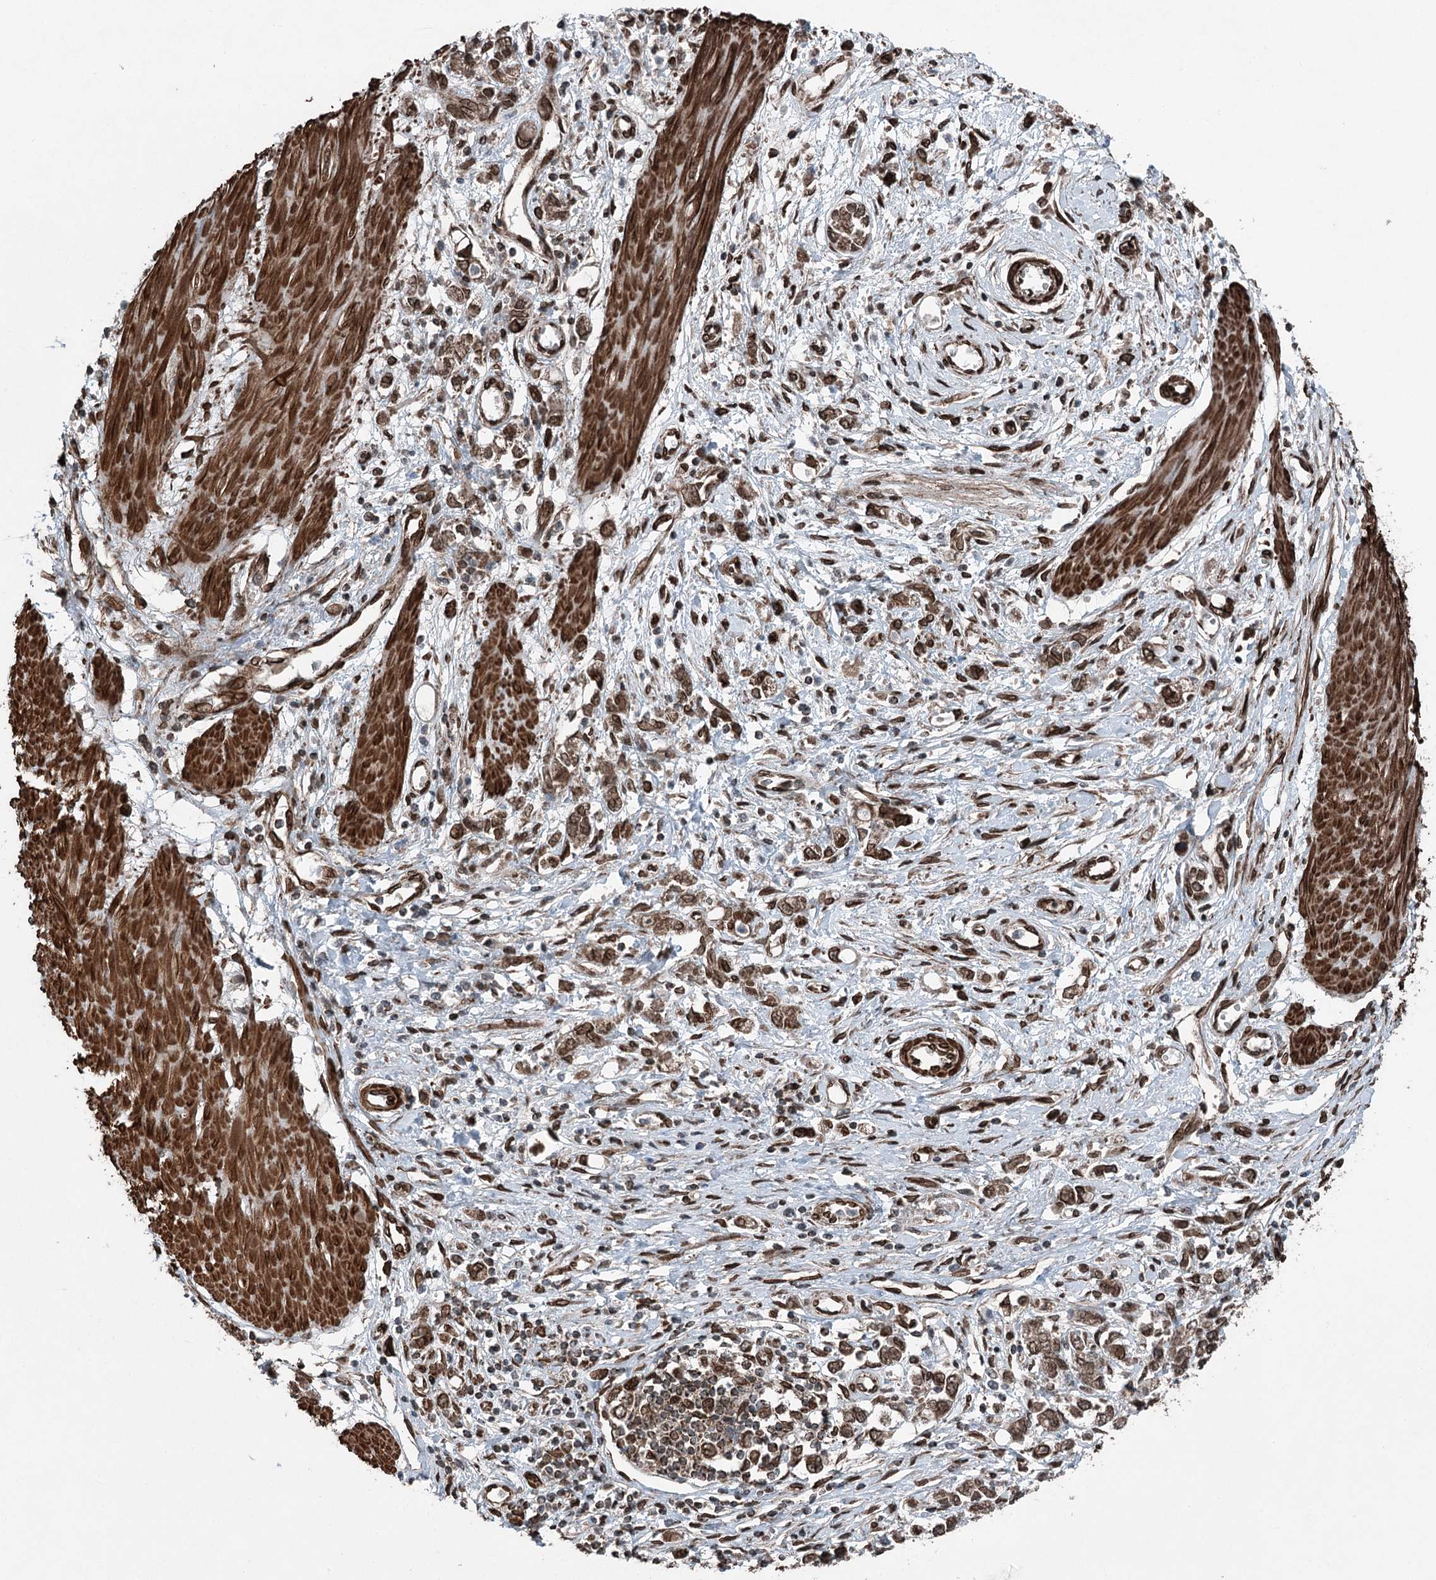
{"staining": {"intensity": "moderate", "quantity": ">75%", "location": "cytoplasmic/membranous"}, "tissue": "stomach cancer", "cell_type": "Tumor cells", "image_type": "cancer", "snomed": [{"axis": "morphology", "description": "Adenocarcinoma, NOS"}, {"axis": "topography", "description": "Stomach"}], "caption": "High-magnification brightfield microscopy of adenocarcinoma (stomach) stained with DAB (3,3'-diaminobenzidine) (brown) and counterstained with hematoxylin (blue). tumor cells exhibit moderate cytoplasmic/membranous staining is seen in about>75% of cells. (Brightfield microscopy of DAB IHC at high magnification).", "gene": "BCKDHA", "patient": {"sex": "female", "age": 76}}